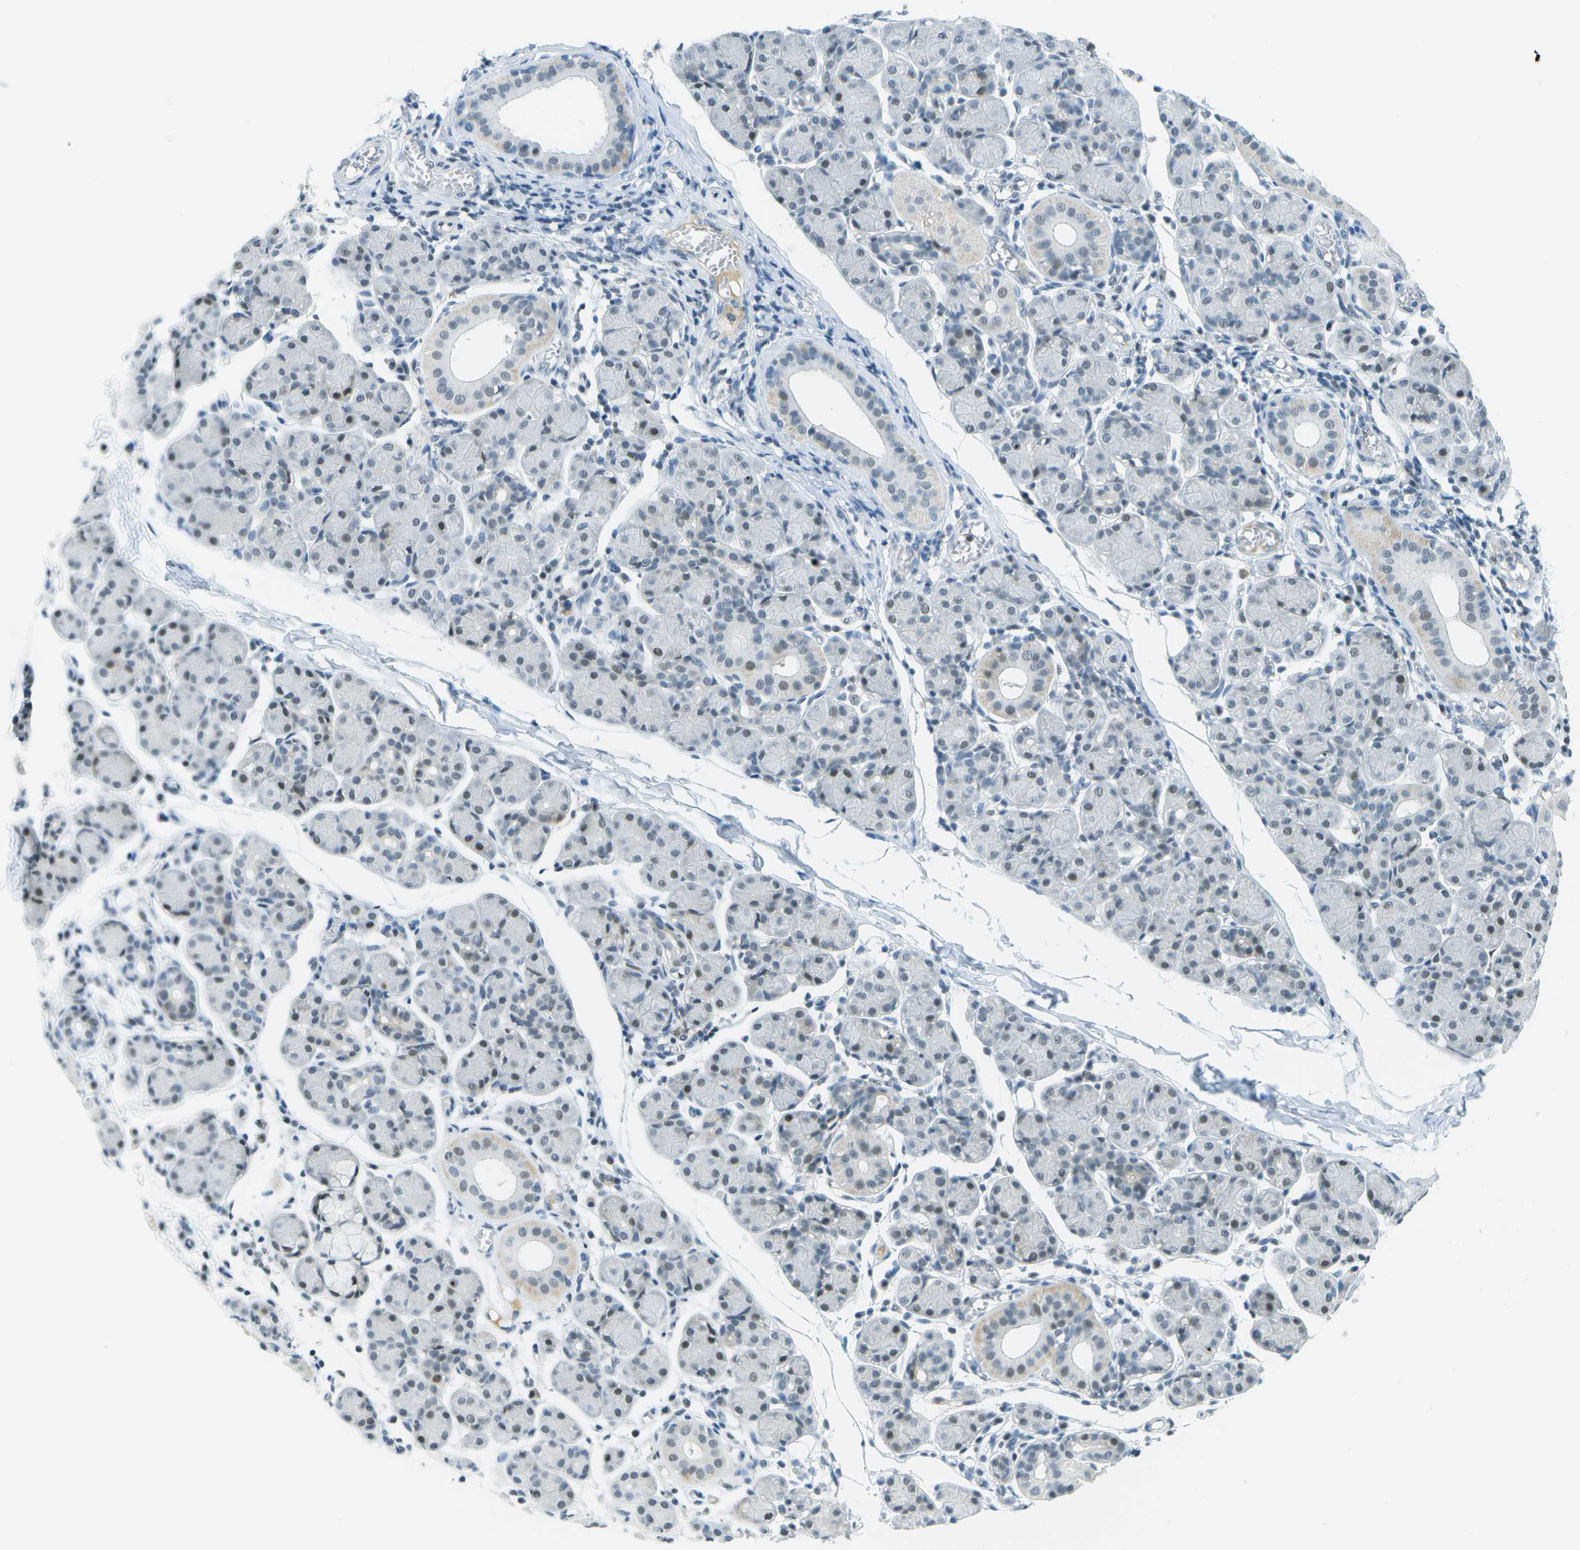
{"staining": {"intensity": "moderate", "quantity": "<25%", "location": "nuclear"}, "tissue": "salivary gland", "cell_type": "Glandular cells", "image_type": "normal", "snomed": [{"axis": "morphology", "description": "Normal tissue, NOS"}, {"axis": "morphology", "description": "Inflammation, NOS"}, {"axis": "topography", "description": "Lymph node"}, {"axis": "topography", "description": "Salivary gland"}], "caption": "Immunohistochemistry (IHC) image of benign salivary gland: human salivary gland stained using immunohistochemistry displays low levels of moderate protein expression localized specifically in the nuclear of glandular cells, appearing as a nuclear brown color.", "gene": "NEK11", "patient": {"sex": "male", "age": 3}}